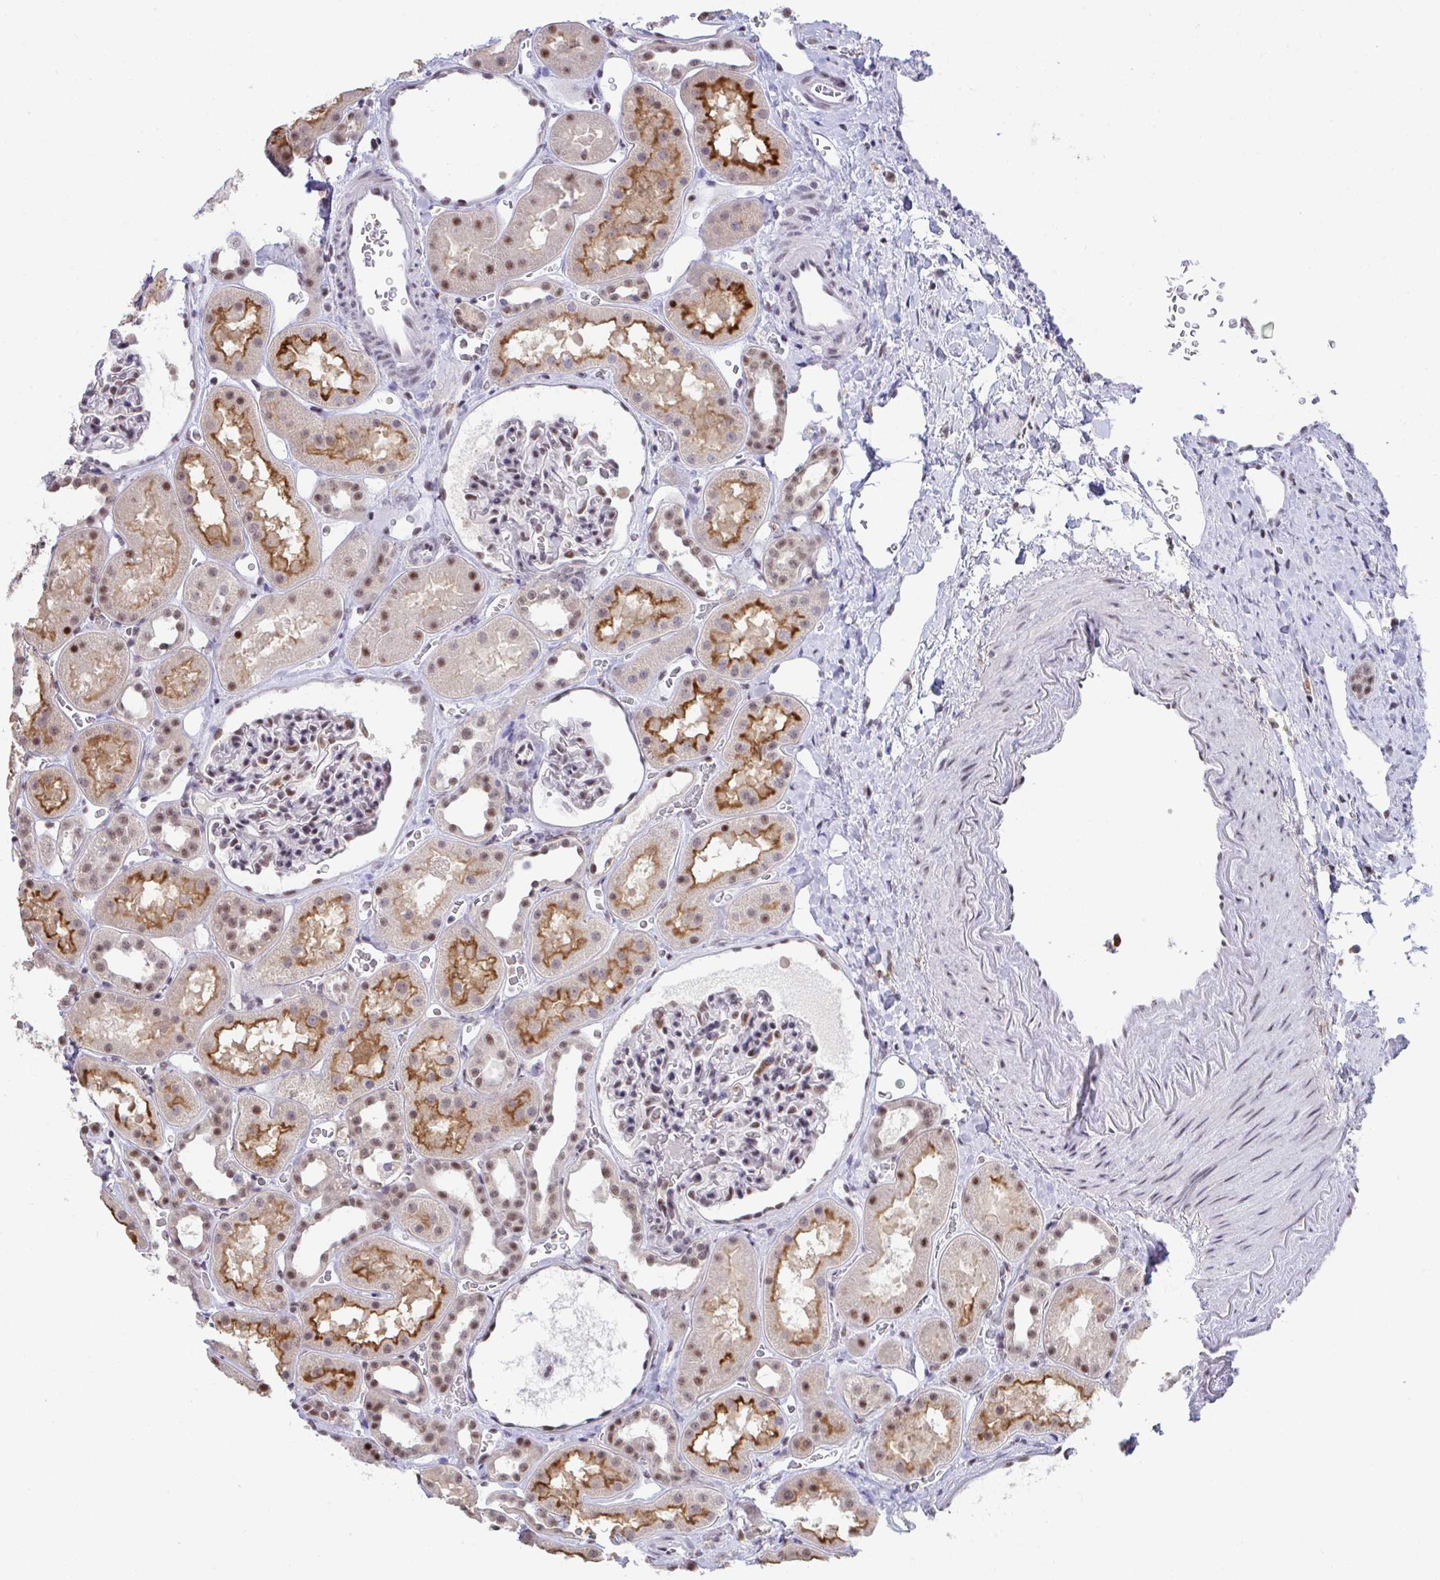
{"staining": {"intensity": "moderate", "quantity": "25%-75%", "location": "nuclear"}, "tissue": "kidney", "cell_type": "Cells in glomeruli", "image_type": "normal", "snomed": [{"axis": "morphology", "description": "Normal tissue, NOS"}, {"axis": "topography", "description": "Kidney"}], "caption": "Immunohistochemistry (IHC) (DAB (3,3'-diaminobenzidine)) staining of normal kidney reveals moderate nuclear protein positivity in approximately 25%-75% of cells in glomeruli. (DAB (3,3'-diaminobenzidine) = brown stain, brightfield microscopy at high magnification).", "gene": "OR6K3", "patient": {"sex": "female", "age": 41}}